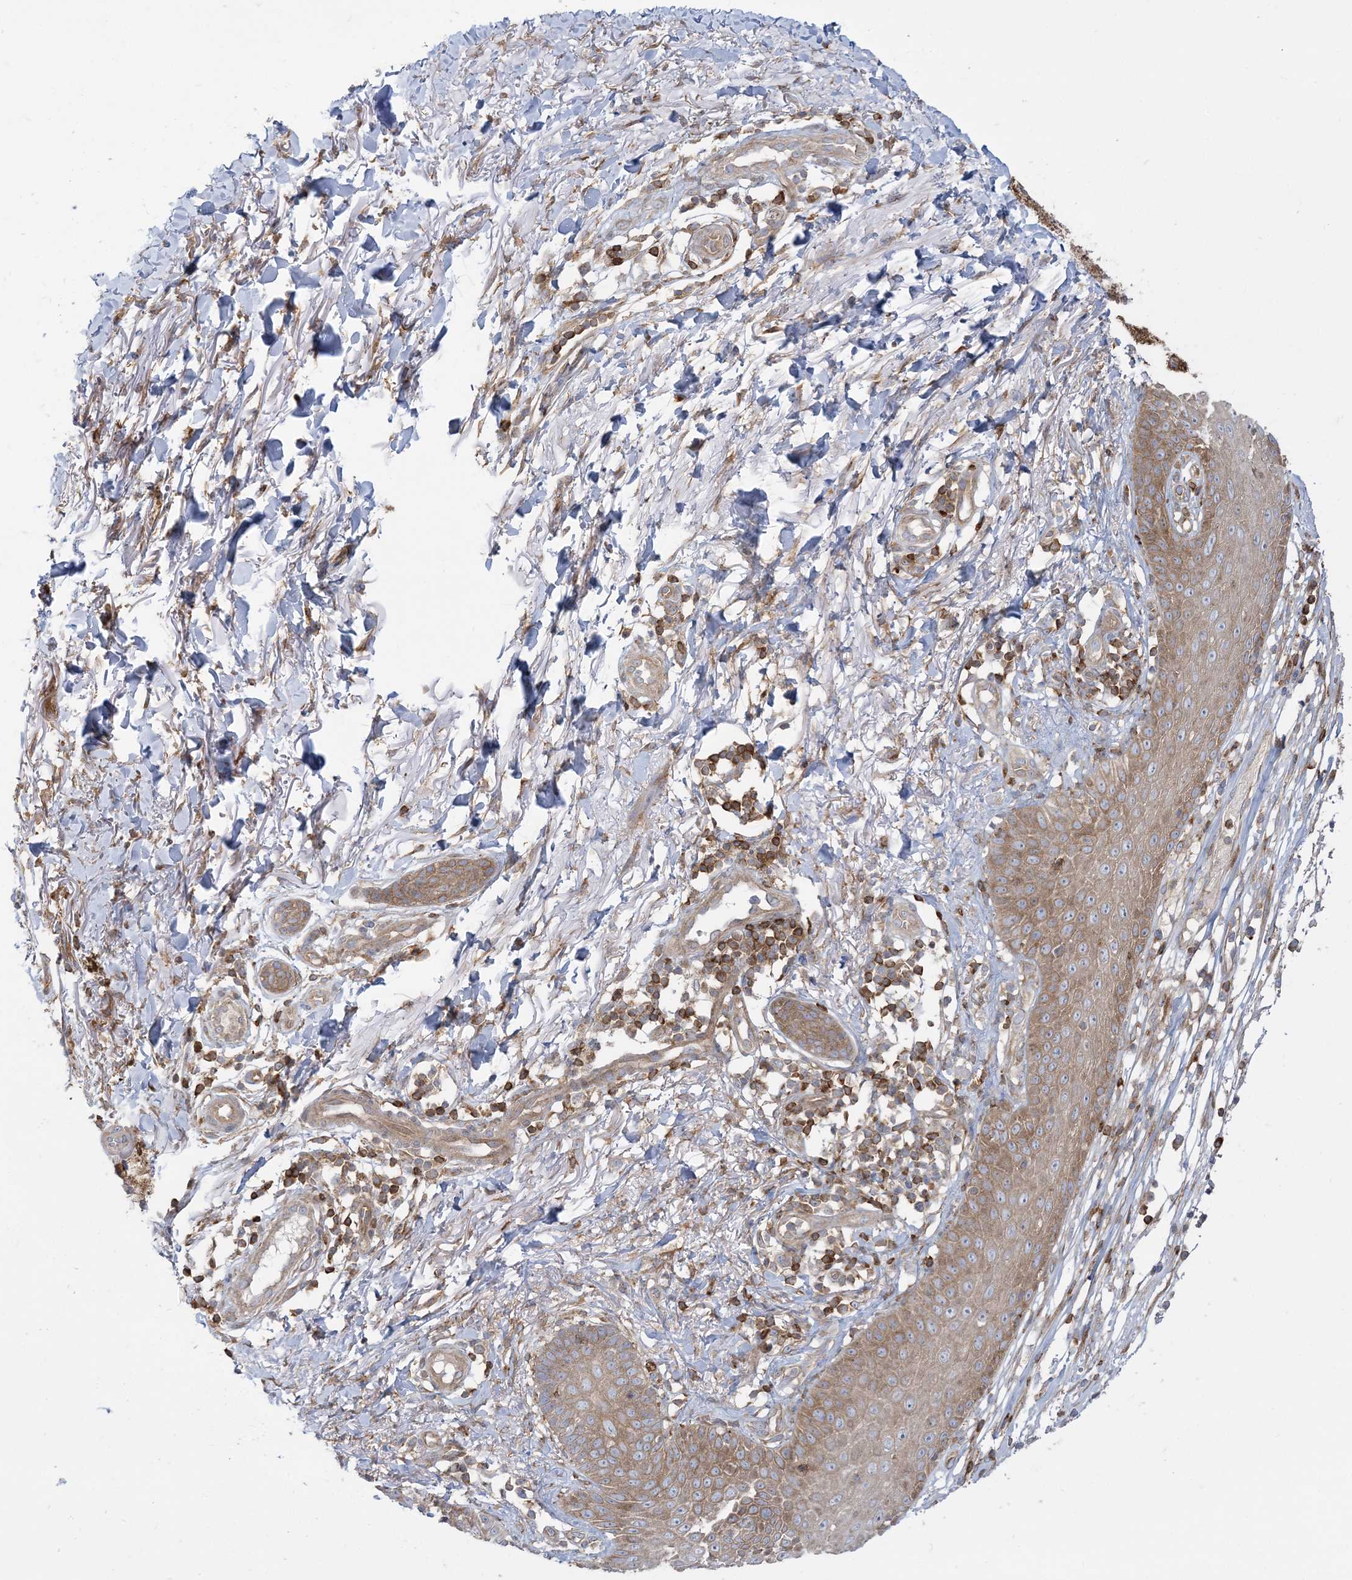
{"staining": {"intensity": "strong", "quantity": ">75%", "location": "cytoplasmic/membranous"}, "tissue": "melanoma", "cell_type": "Tumor cells", "image_type": "cancer", "snomed": [{"axis": "morphology", "description": "Malignant melanoma, NOS"}, {"axis": "topography", "description": "Skin"}], "caption": "Human melanoma stained with a protein marker demonstrates strong staining in tumor cells.", "gene": "STAM", "patient": {"sex": "female", "age": 82}}